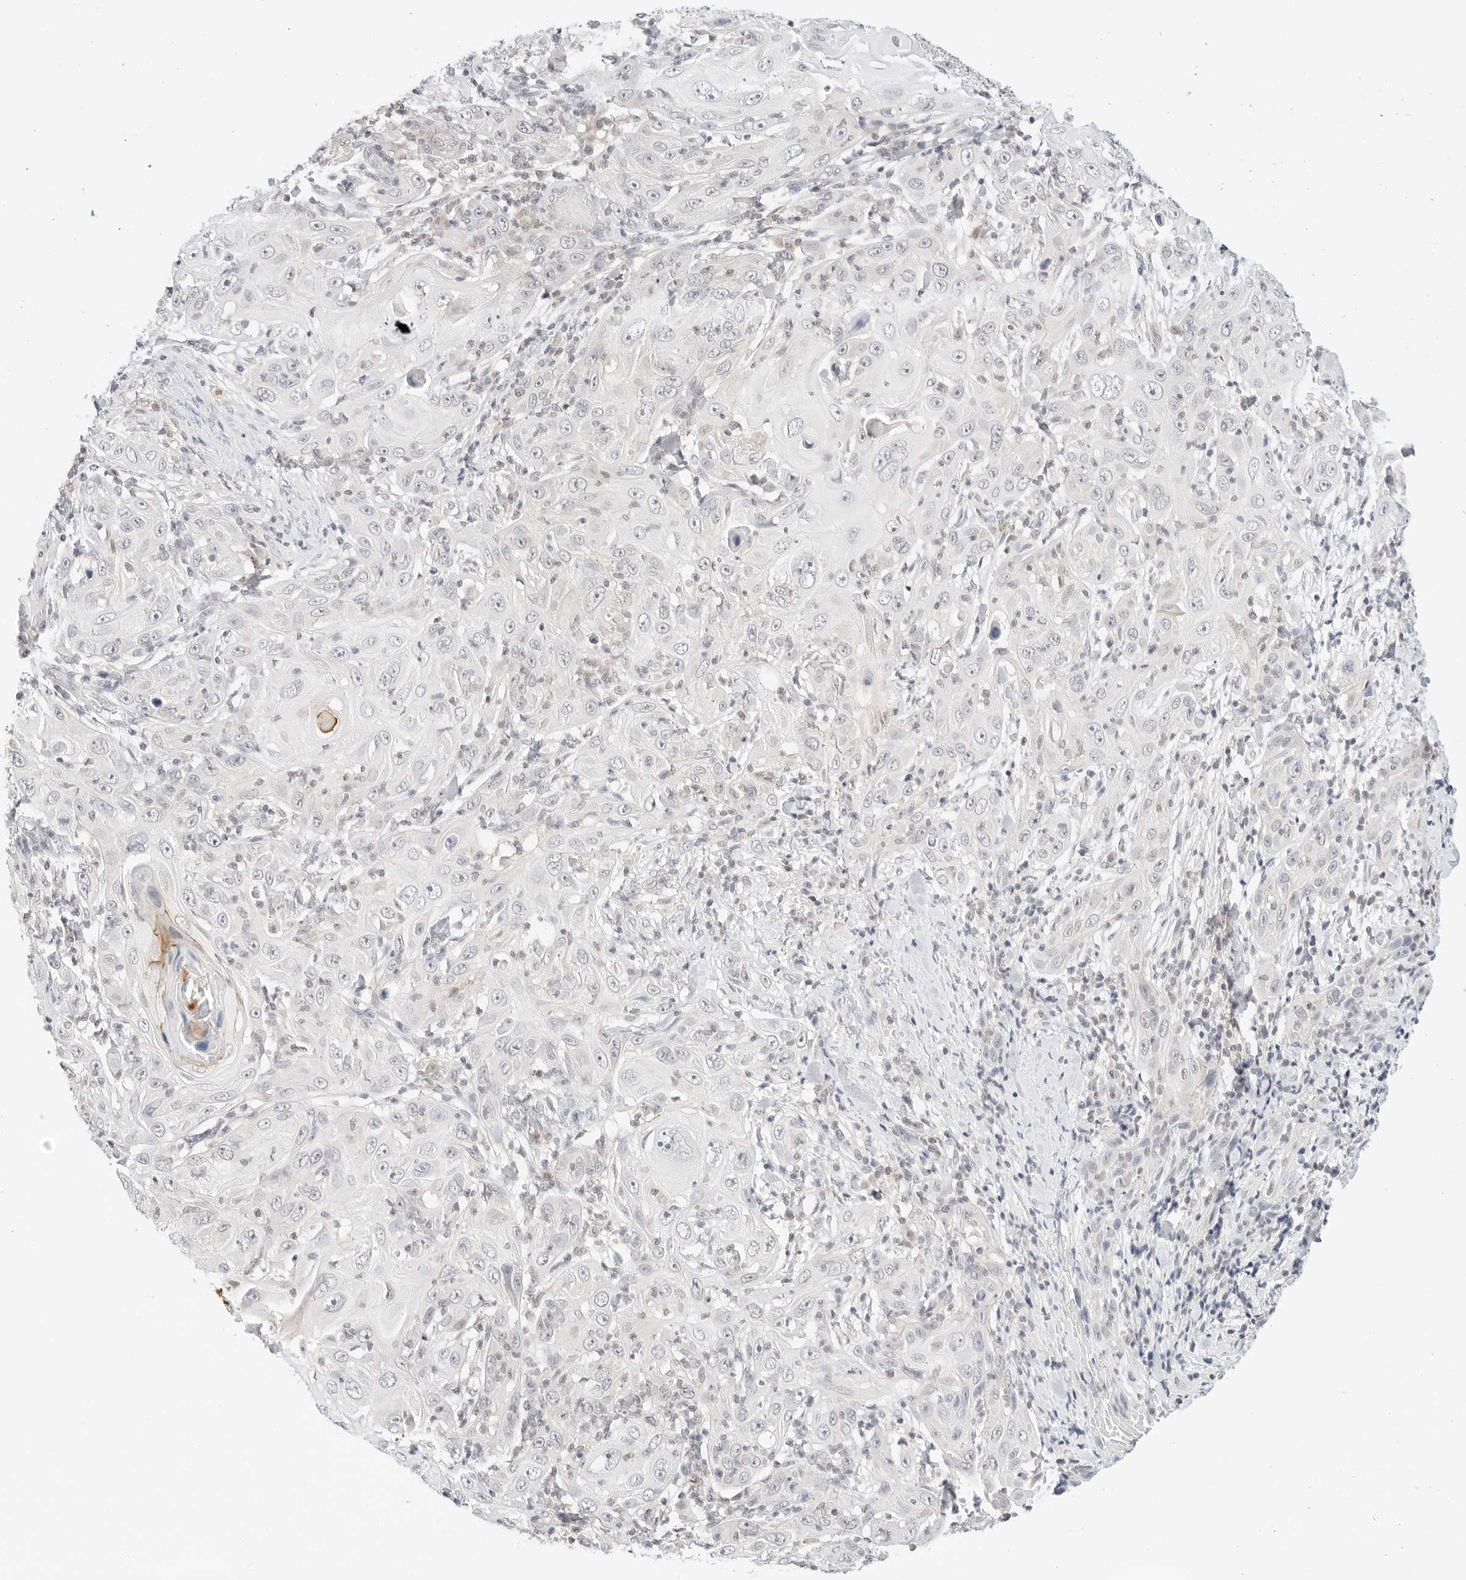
{"staining": {"intensity": "negative", "quantity": "none", "location": "none"}, "tissue": "skin cancer", "cell_type": "Tumor cells", "image_type": "cancer", "snomed": [{"axis": "morphology", "description": "Squamous cell carcinoma, NOS"}, {"axis": "topography", "description": "Skin"}], "caption": "Skin squamous cell carcinoma was stained to show a protein in brown. There is no significant expression in tumor cells.", "gene": "GNAS", "patient": {"sex": "female", "age": 88}}